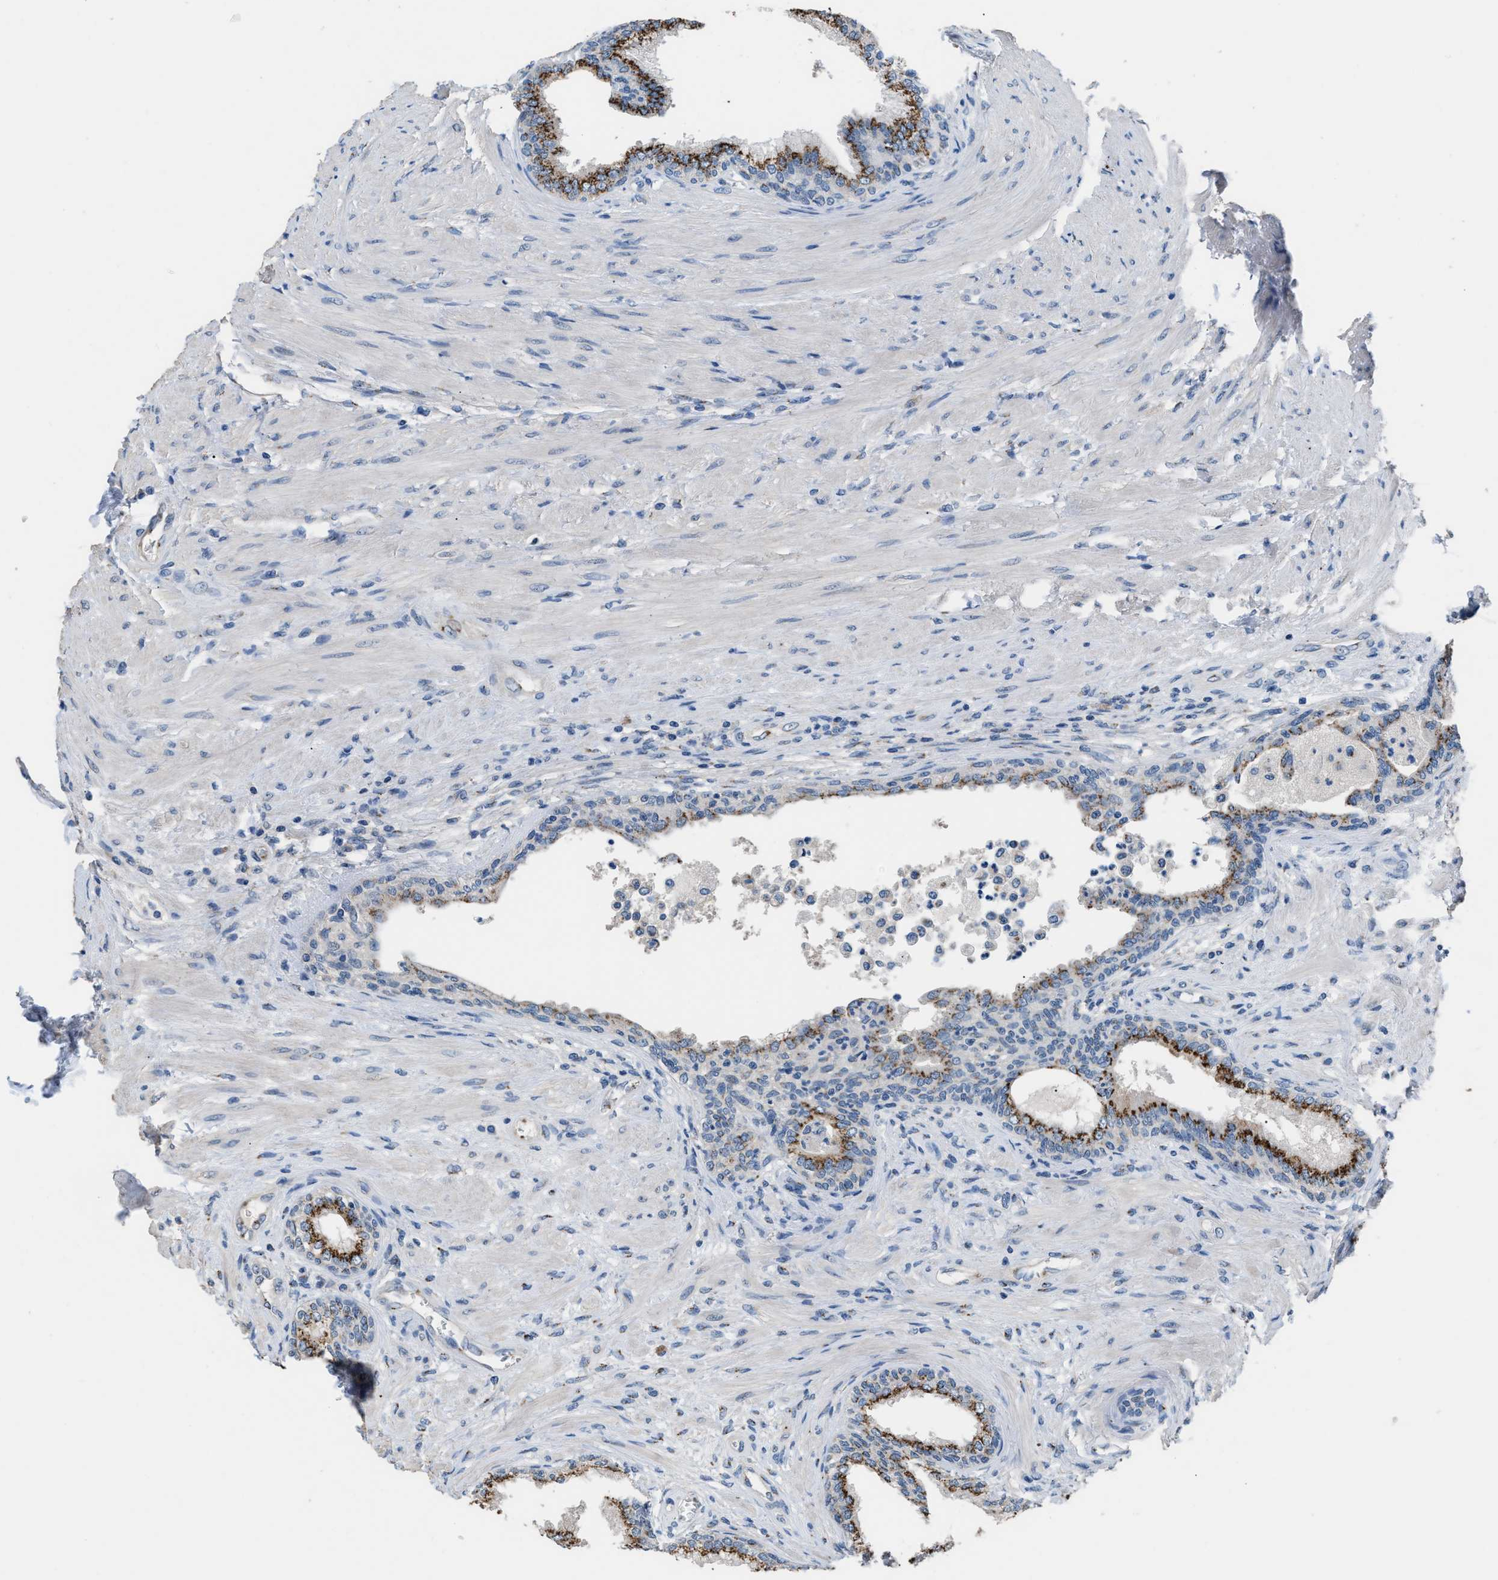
{"staining": {"intensity": "strong", "quantity": ">75%", "location": "cytoplasmic/membranous"}, "tissue": "prostate", "cell_type": "Glandular cells", "image_type": "normal", "snomed": [{"axis": "morphology", "description": "Normal tissue, NOS"}, {"axis": "topography", "description": "Prostate"}], "caption": "Brown immunohistochemical staining in unremarkable prostate shows strong cytoplasmic/membranous positivity in approximately >75% of glandular cells.", "gene": "GOLM1", "patient": {"sex": "male", "age": 76}}